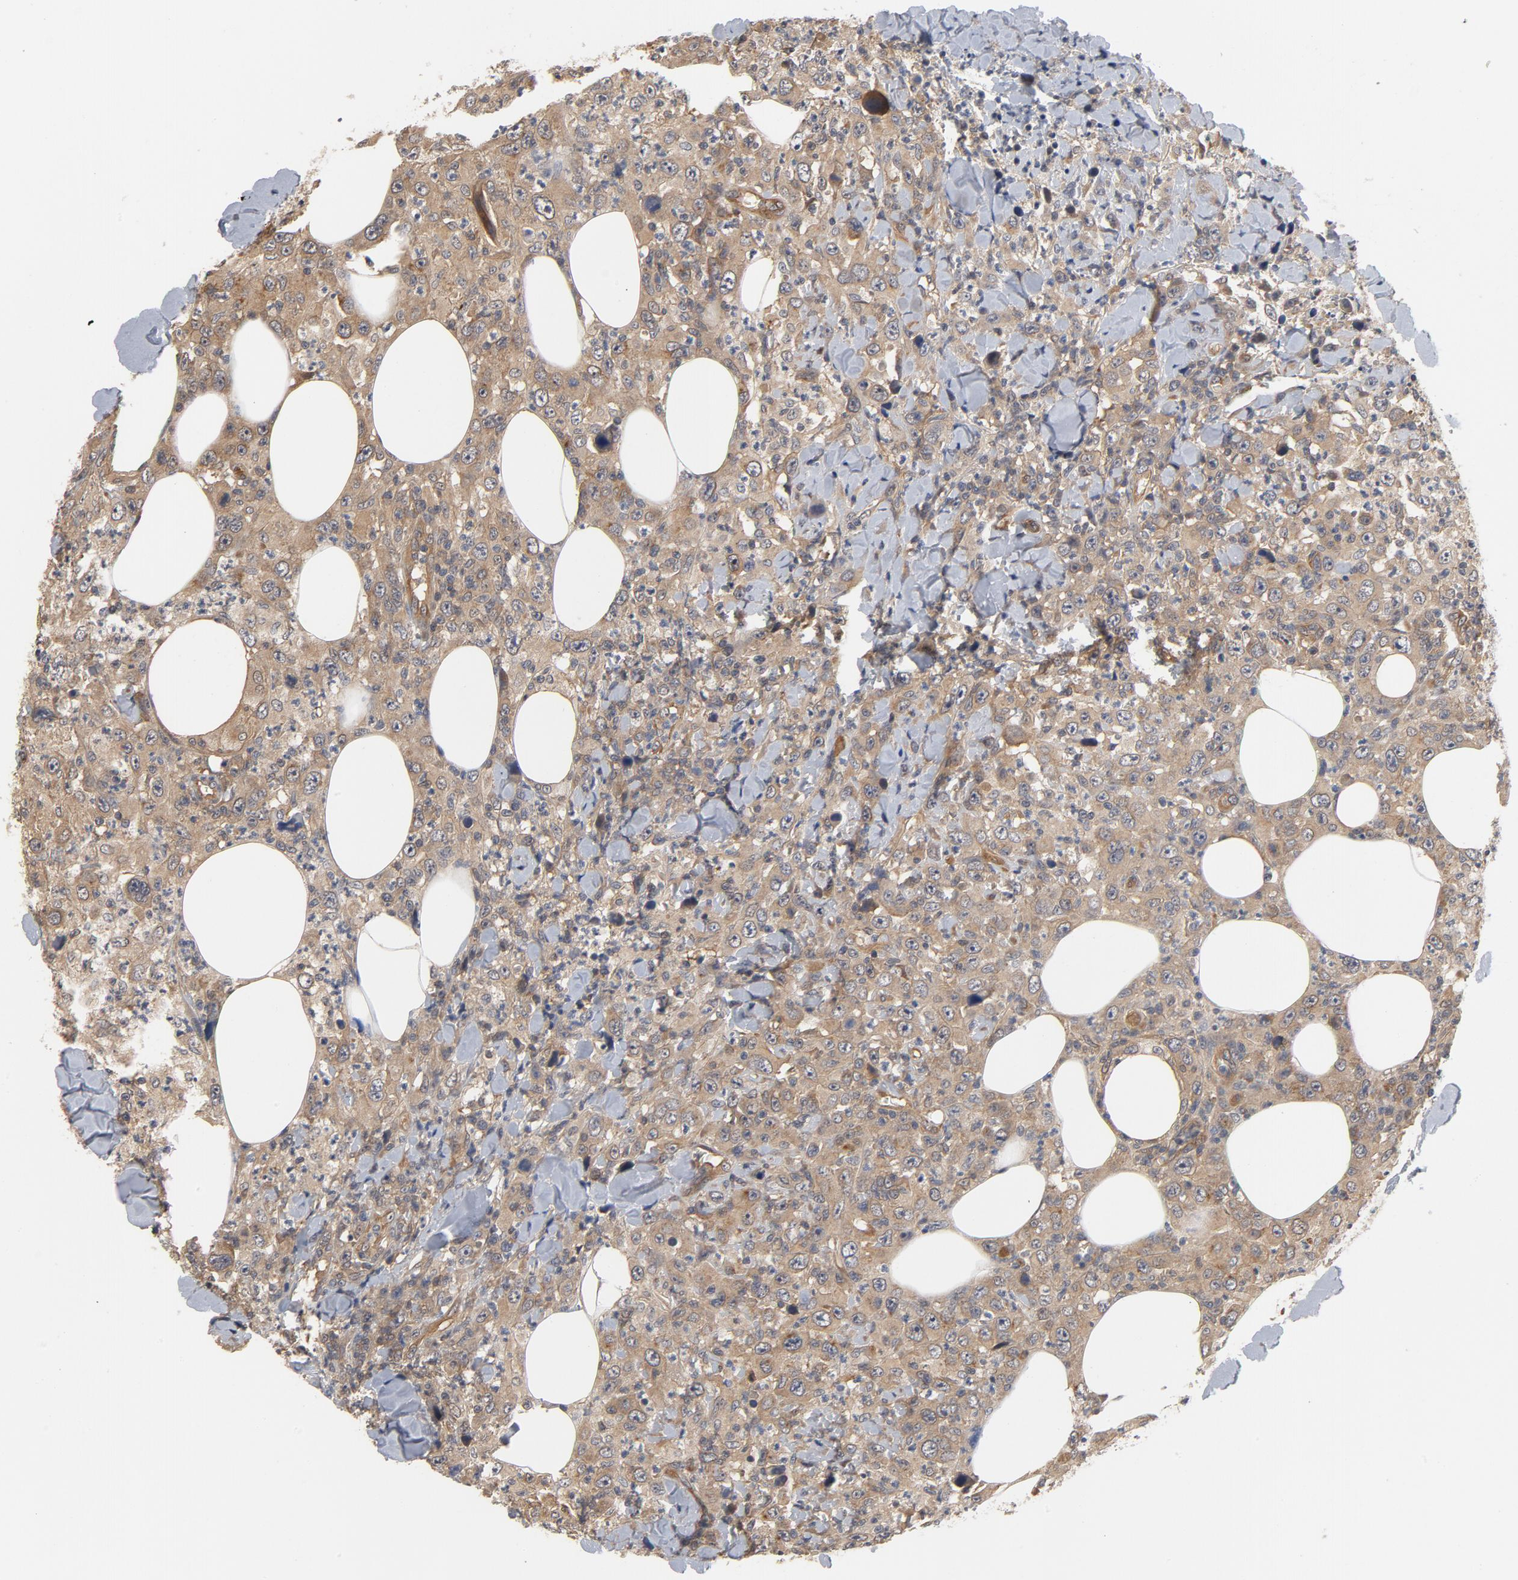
{"staining": {"intensity": "weak", "quantity": ">75%", "location": "cytoplasmic/membranous"}, "tissue": "thyroid cancer", "cell_type": "Tumor cells", "image_type": "cancer", "snomed": [{"axis": "morphology", "description": "Carcinoma, NOS"}, {"axis": "topography", "description": "Thyroid gland"}], "caption": "IHC (DAB) staining of thyroid cancer demonstrates weak cytoplasmic/membranous protein expression in approximately >75% of tumor cells. Using DAB (3,3'-diaminobenzidine) (brown) and hematoxylin (blue) stains, captured at high magnification using brightfield microscopy.", "gene": "PITPNM2", "patient": {"sex": "female", "age": 77}}